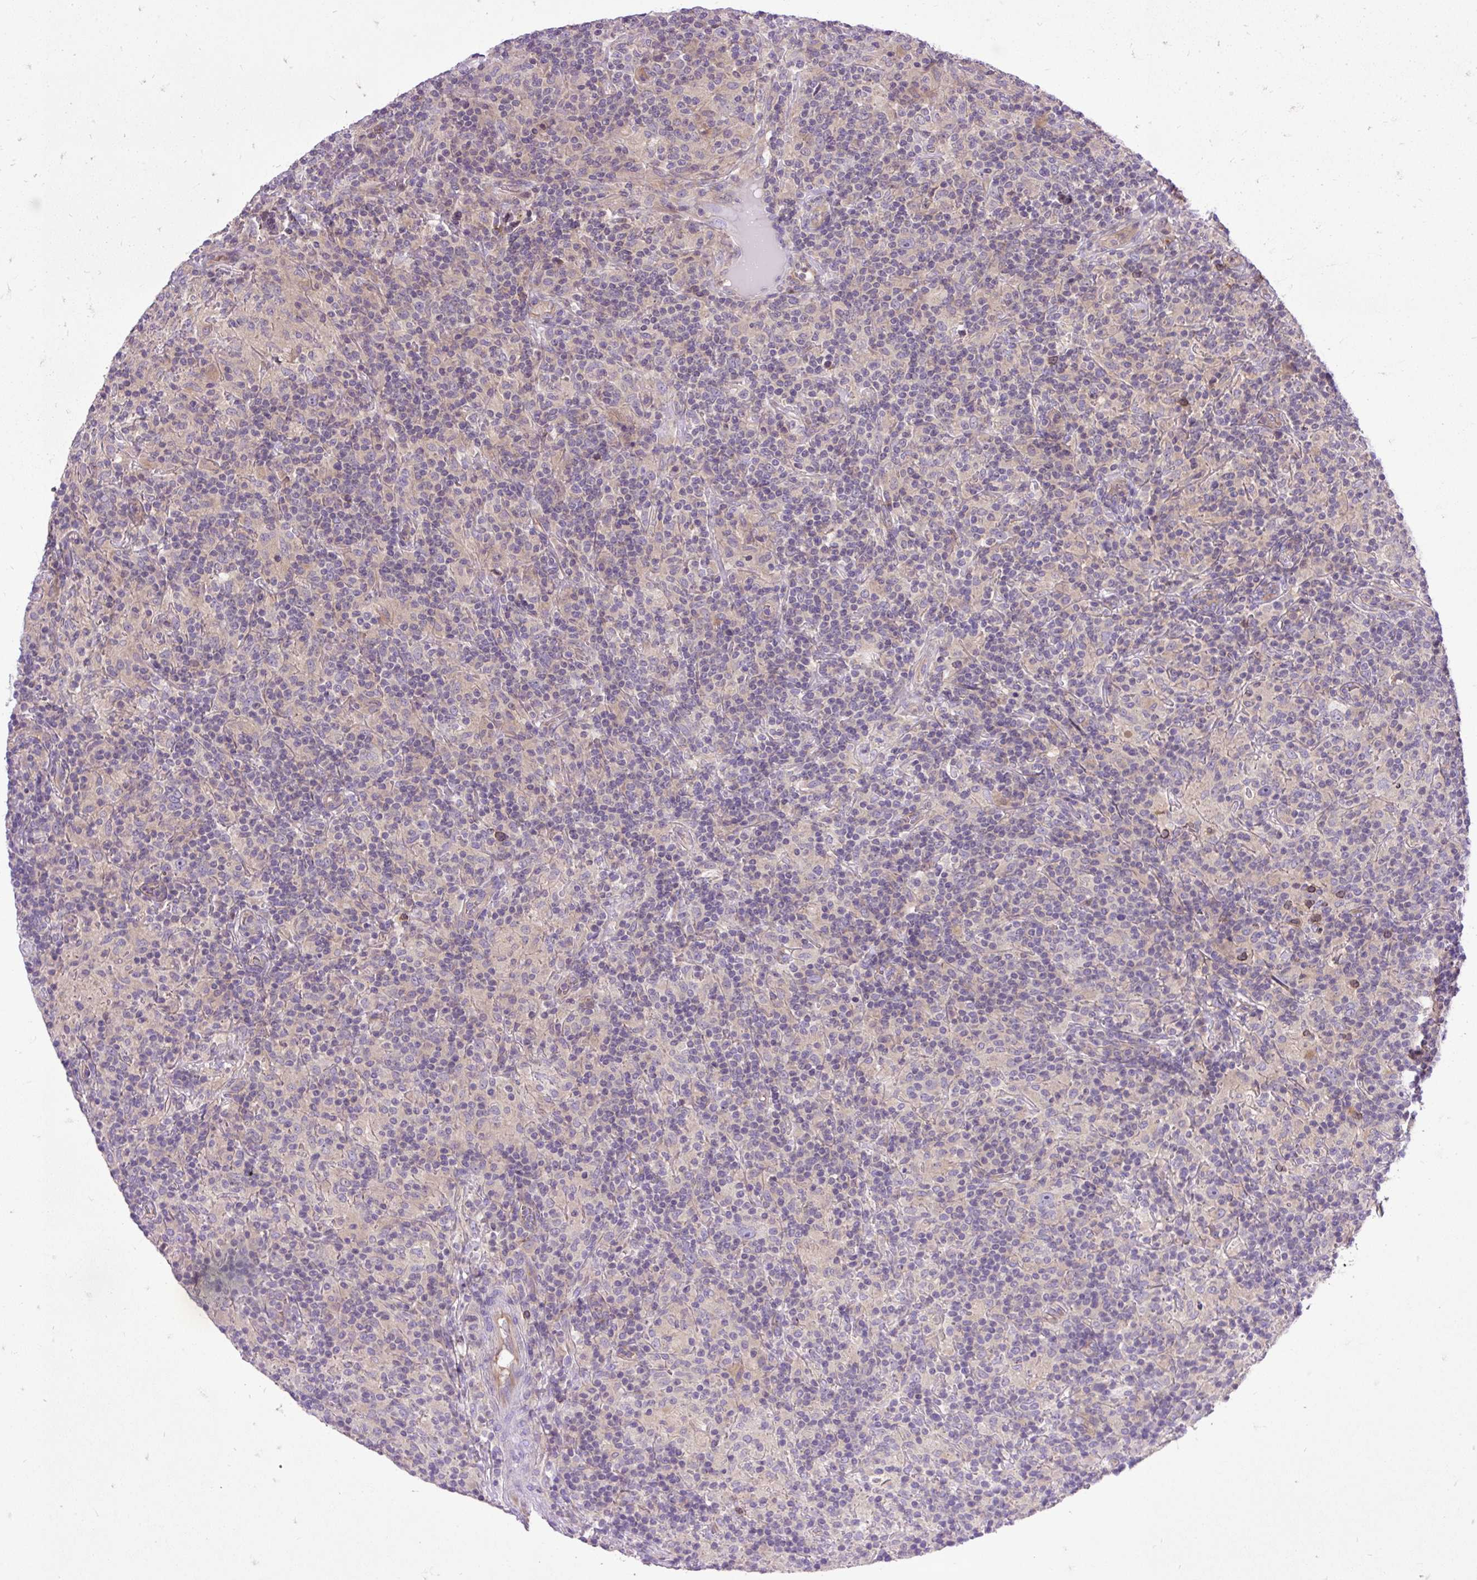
{"staining": {"intensity": "negative", "quantity": "none", "location": "none"}, "tissue": "lymphoma", "cell_type": "Tumor cells", "image_type": "cancer", "snomed": [{"axis": "morphology", "description": "Hodgkin's disease, NOS"}, {"axis": "topography", "description": "Lymph node"}], "caption": "DAB immunohistochemical staining of human lymphoma shows no significant staining in tumor cells.", "gene": "HEXB", "patient": {"sex": "male", "age": 70}}